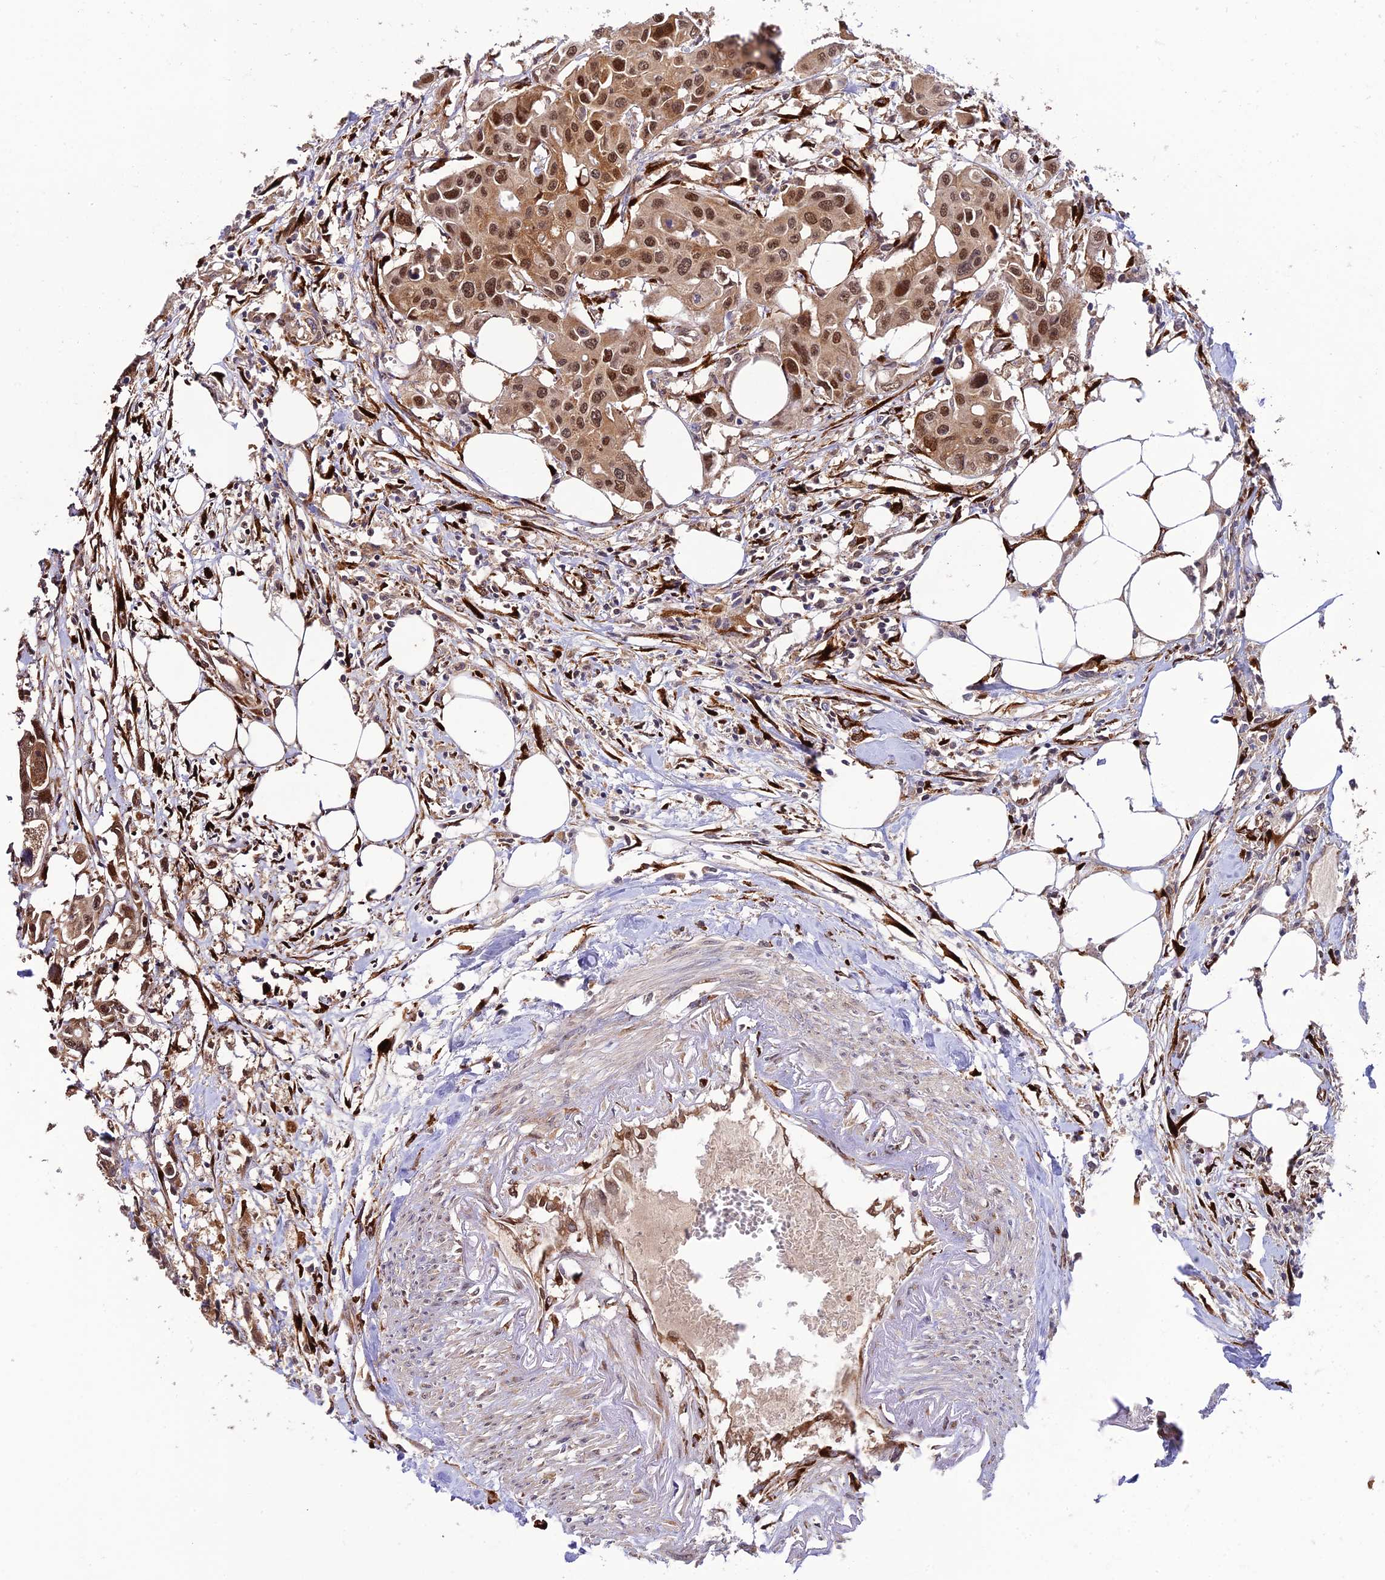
{"staining": {"intensity": "moderate", "quantity": ">75%", "location": "cytoplasmic/membranous,nuclear"}, "tissue": "colorectal cancer", "cell_type": "Tumor cells", "image_type": "cancer", "snomed": [{"axis": "morphology", "description": "Adenocarcinoma, NOS"}, {"axis": "topography", "description": "Colon"}], "caption": "Colorectal cancer was stained to show a protein in brown. There is medium levels of moderate cytoplasmic/membranous and nuclear expression in approximately >75% of tumor cells.", "gene": "P3H3", "patient": {"sex": "male", "age": 77}}